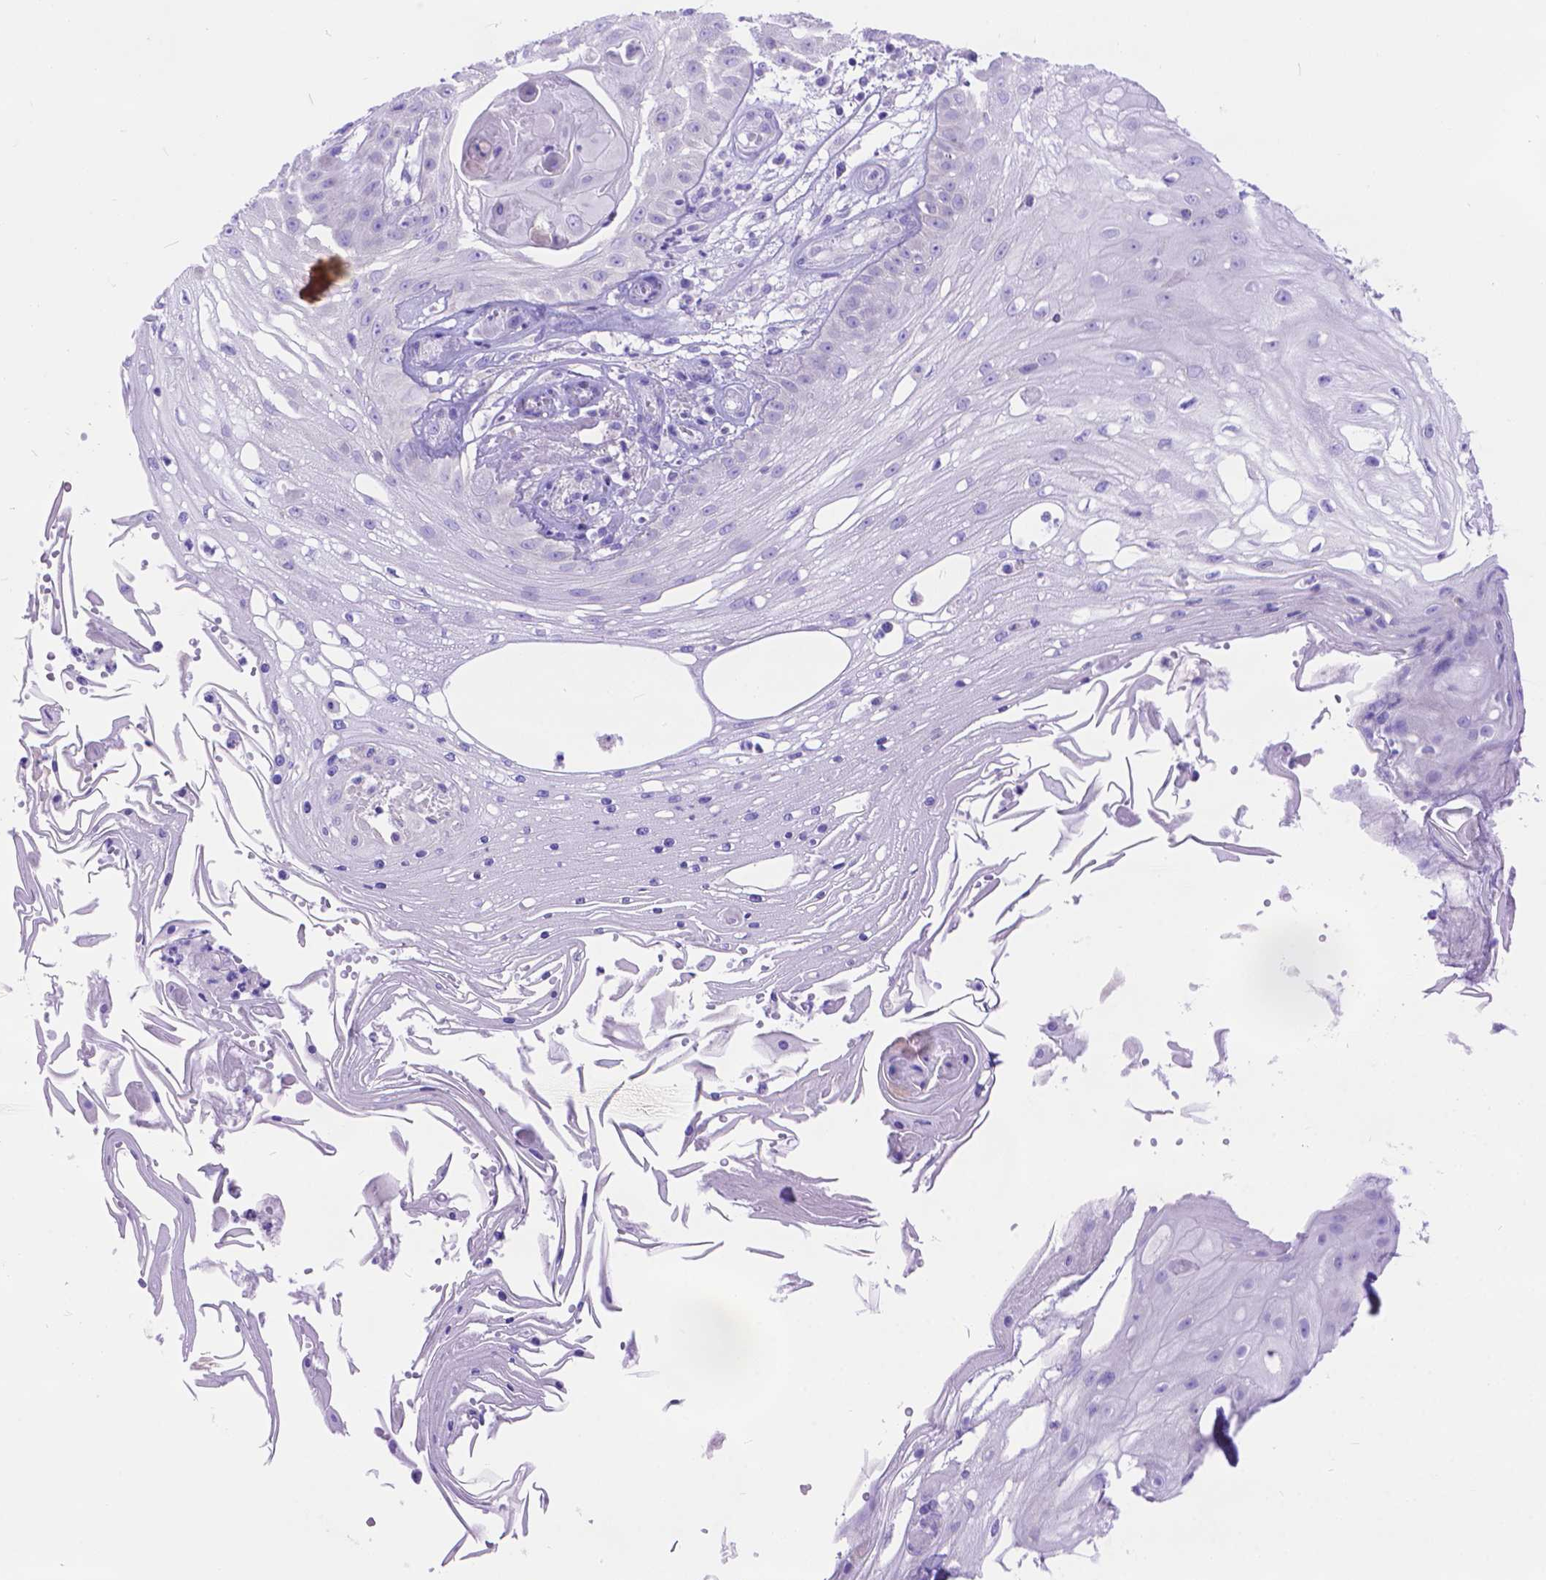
{"staining": {"intensity": "negative", "quantity": "none", "location": "none"}, "tissue": "skin cancer", "cell_type": "Tumor cells", "image_type": "cancer", "snomed": [{"axis": "morphology", "description": "Squamous cell carcinoma, NOS"}, {"axis": "topography", "description": "Skin"}], "caption": "Histopathology image shows no protein expression in tumor cells of skin cancer (squamous cell carcinoma) tissue. The staining was performed using DAB (3,3'-diaminobenzidine) to visualize the protein expression in brown, while the nuclei were stained in blue with hematoxylin (Magnification: 20x).", "gene": "DHRS2", "patient": {"sex": "male", "age": 70}}